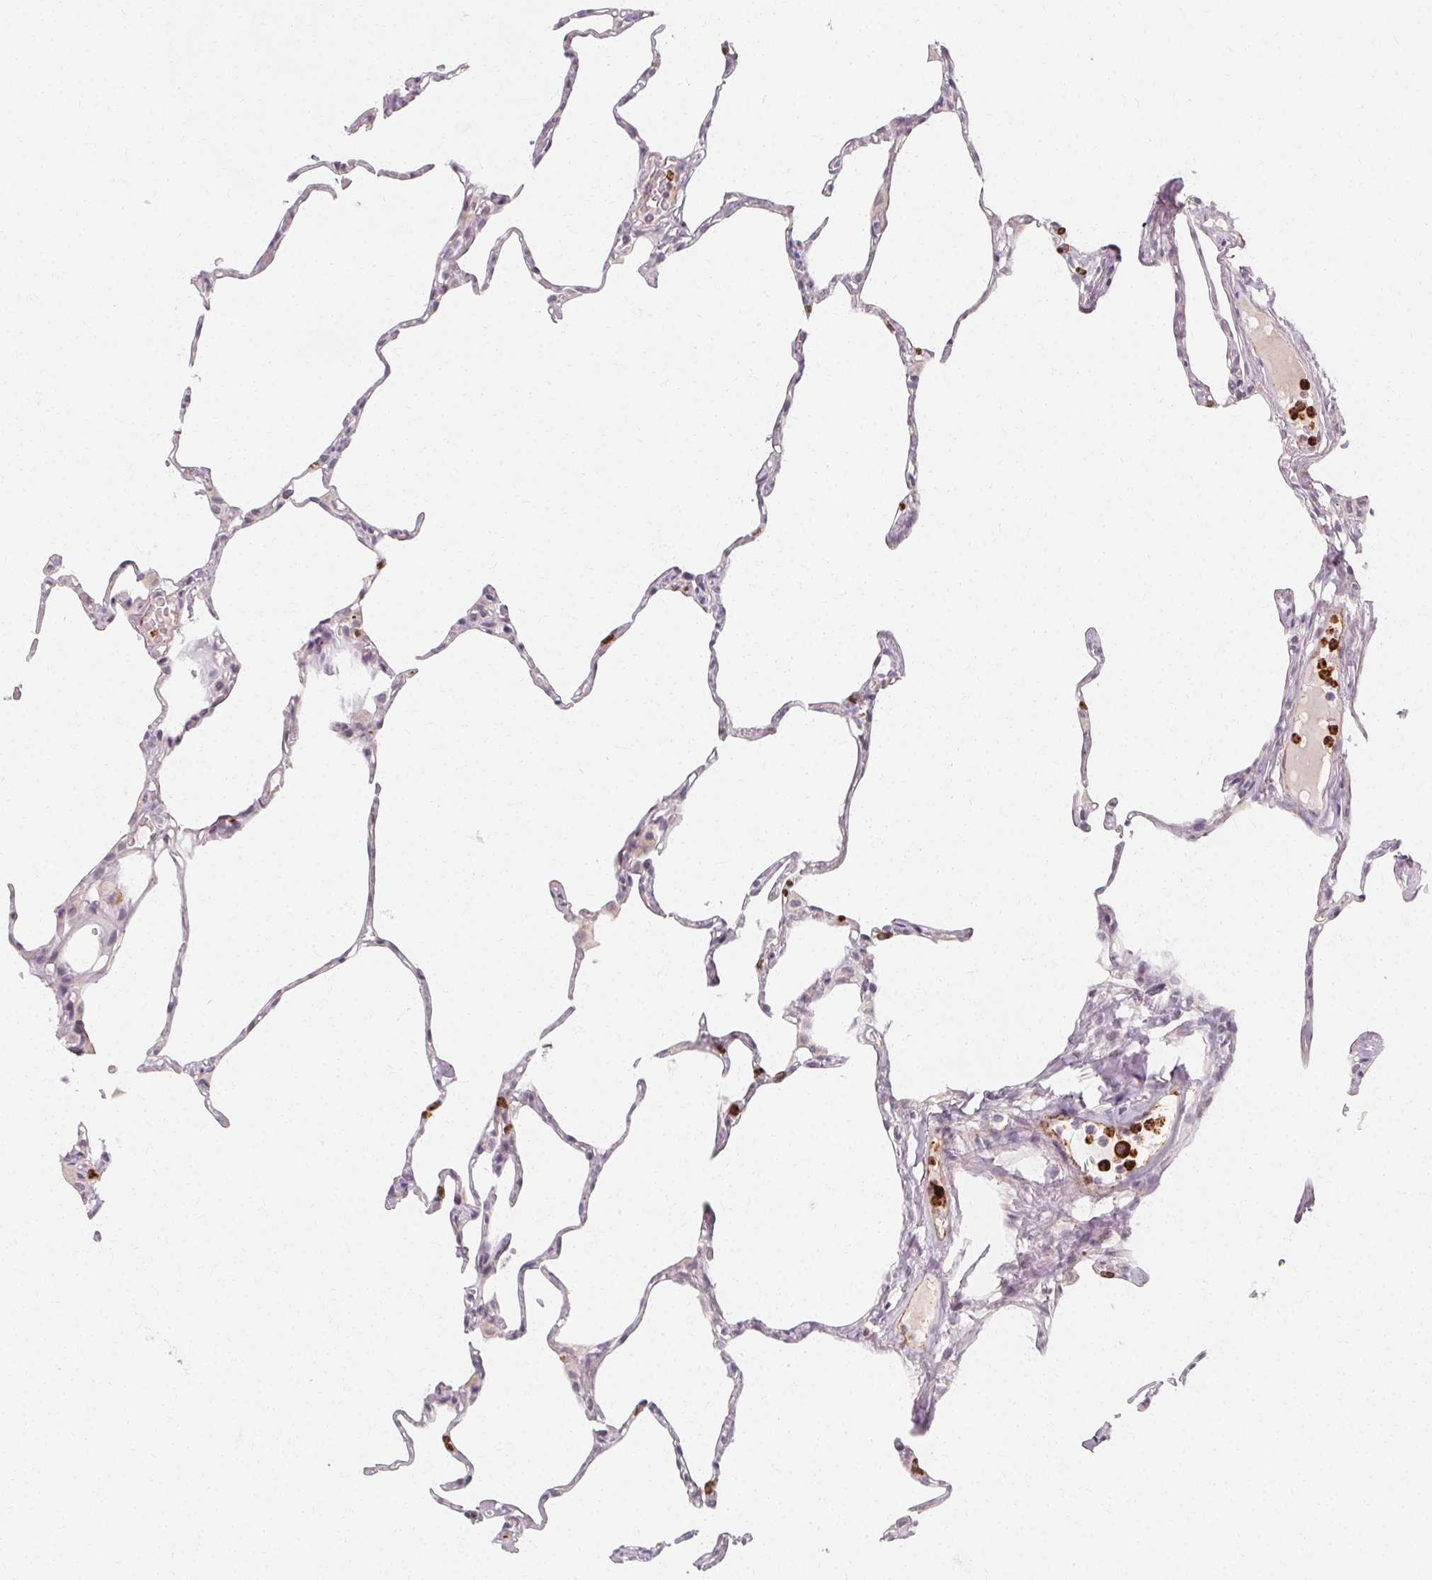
{"staining": {"intensity": "negative", "quantity": "none", "location": "none"}, "tissue": "lung", "cell_type": "Alveolar cells", "image_type": "normal", "snomed": [{"axis": "morphology", "description": "Normal tissue, NOS"}, {"axis": "topography", "description": "Lung"}], "caption": "Protein analysis of benign lung reveals no significant staining in alveolar cells. (Brightfield microscopy of DAB (3,3'-diaminobenzidine) immunohistochemistry (IHC) at high magnification).", "gene": "CLCNKA", "patient": {"sex": "male", "age": 65}}